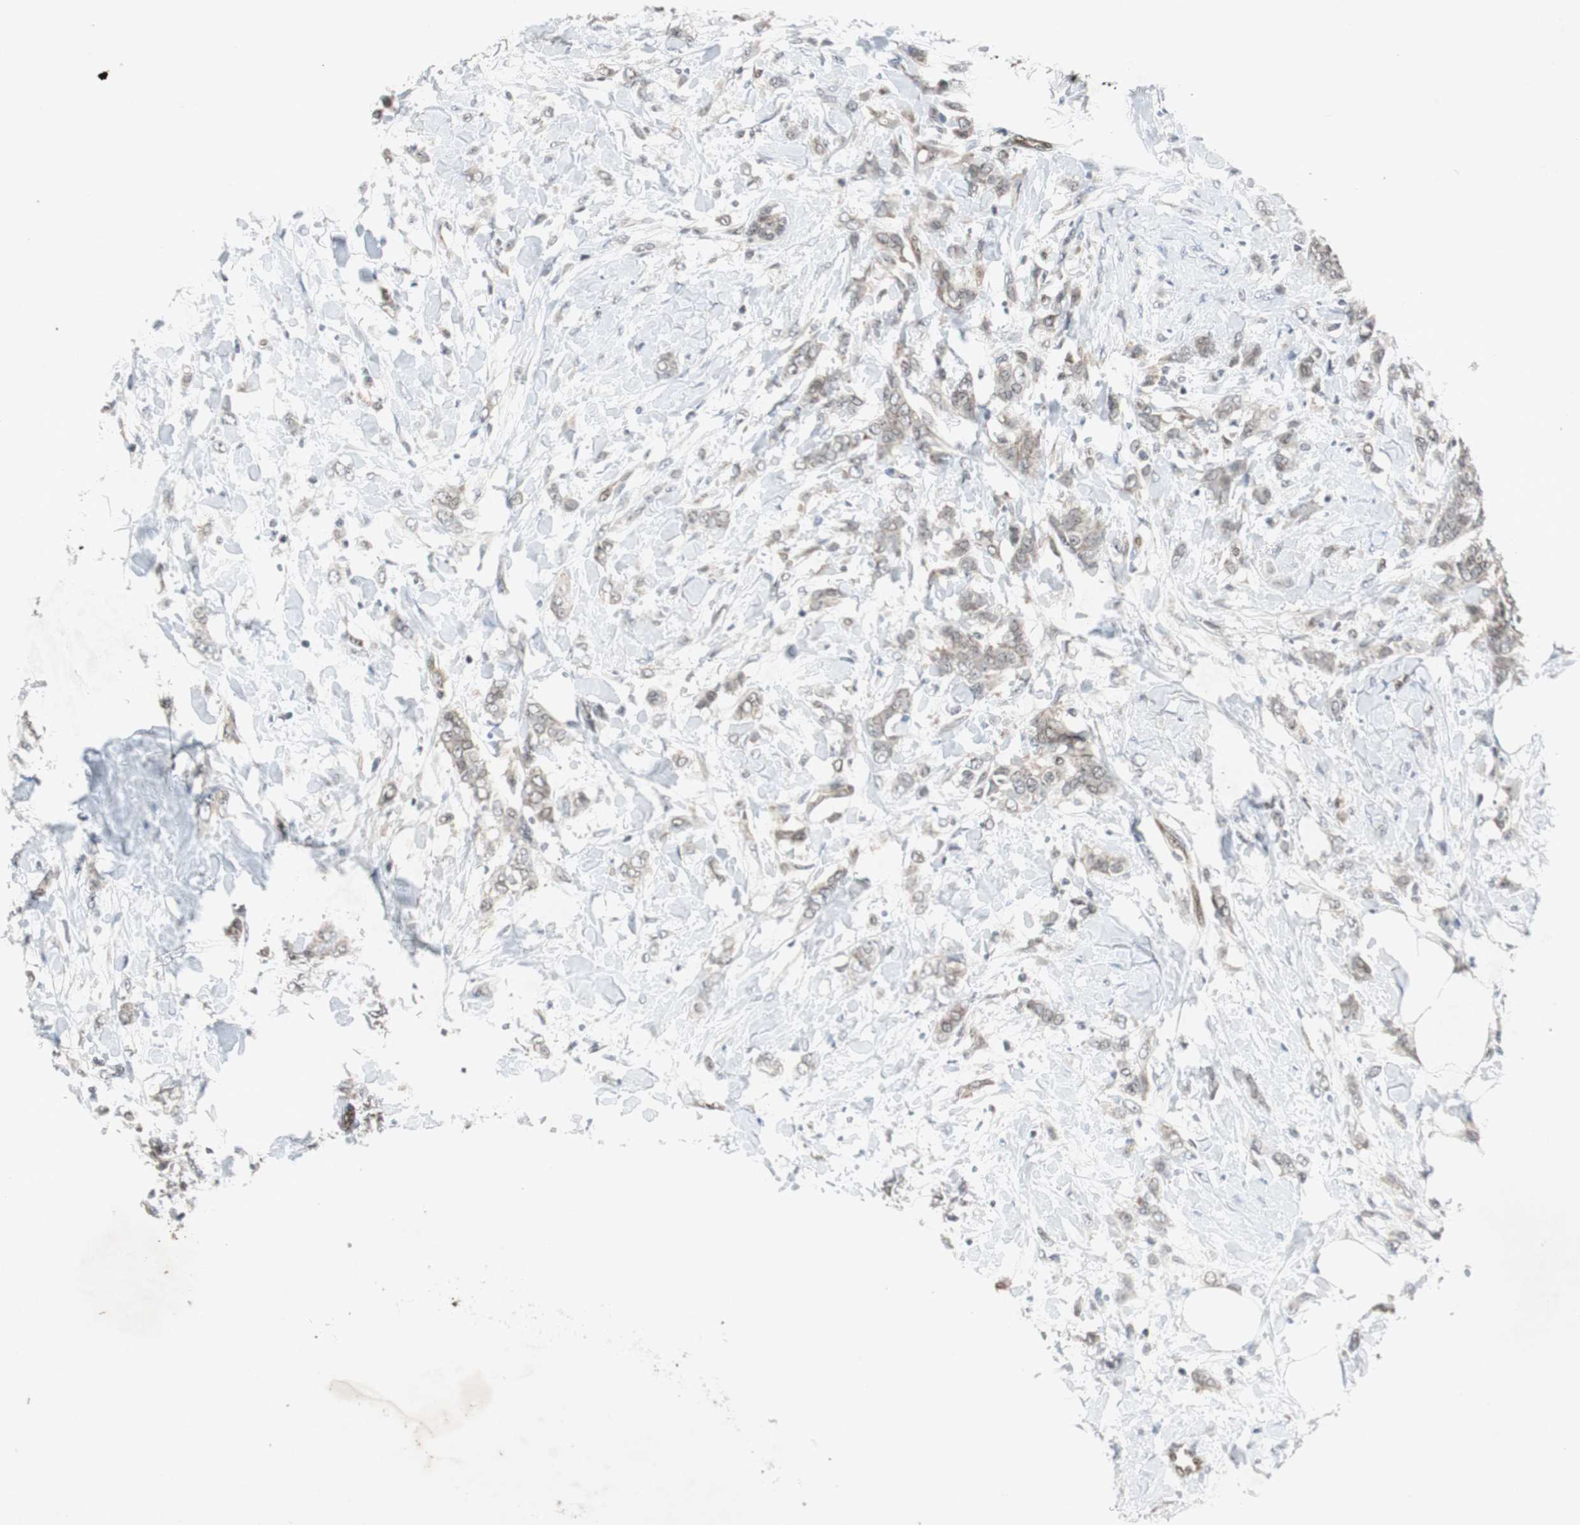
{"staining": {"intensity": "weak", "quantity": ">75%", "location": "cytoplasmic/membranous"}, "tissue": "breast cancer", "cell_type": "Tumor cells", "image_type": "cancer", "snomed": [{"axis": "morphology", "description": "Lobular carcinoma, in situ"}, {"axis": "morphology", "description": "Lobular carcinoma"}, {"axis": "topography", "description": "Breast"}], "caption": "Breast lobular carcinoma stained for a protein shows weak cytoplasmic/membranous positivity in tumor cells.", "gene": "SMAD1", "patient": {"sex": "female", "age": 41}}